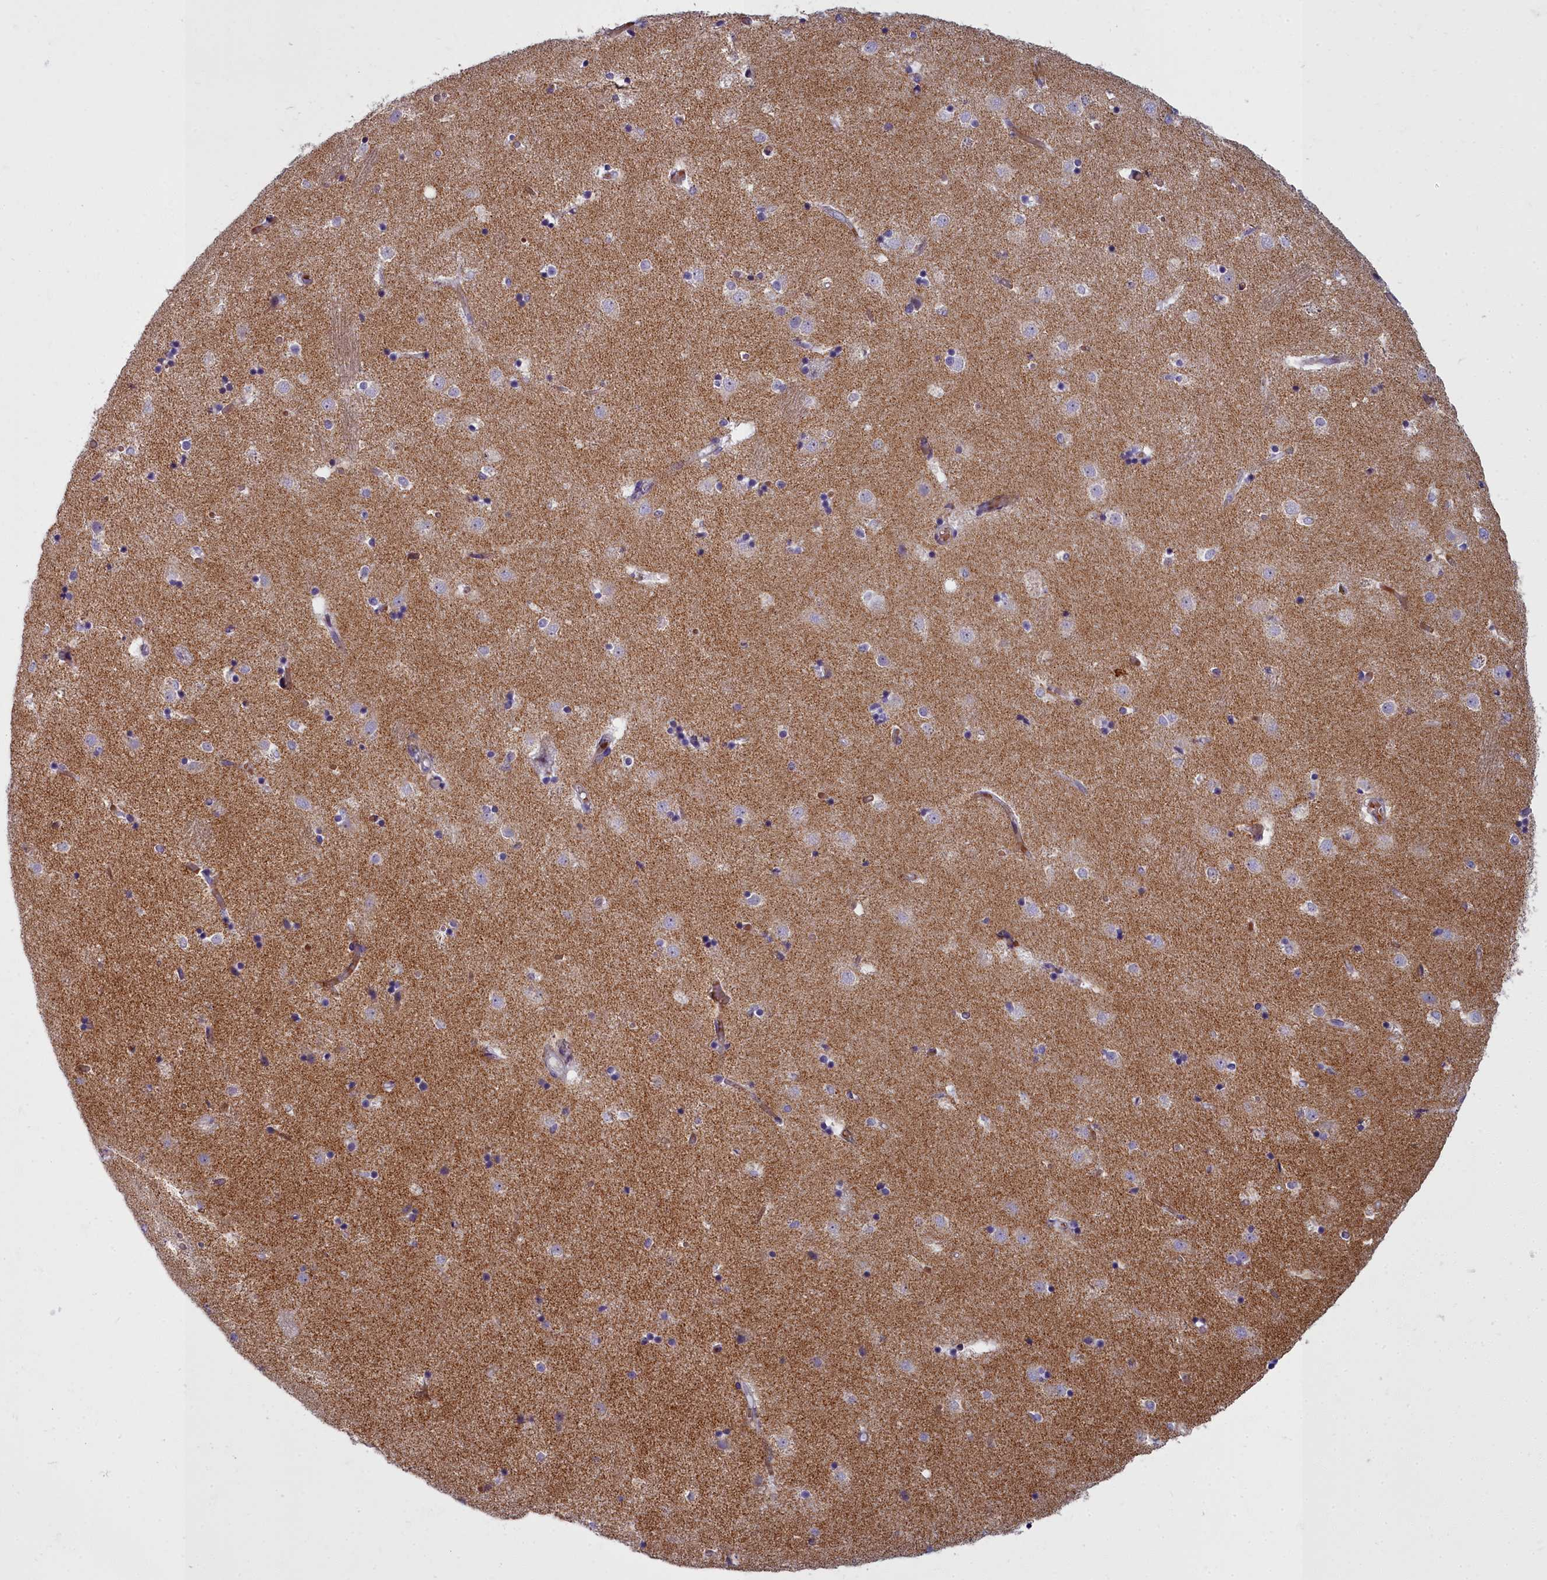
{"staining": {"intensity": "negative", "quantity": "none", "location": "none"}, "tissue": "caudate", "cell_type": "Glial cells", "image_type": "normal", "snomed": [{"axis": "morphology", "description": "Normal tissue, NOS"}, {"axis": "topography", "description": "Lateral ventricle wall"}], "caption": "High power microscopy image of an IHC micrograph of unremarkable caudate, revealing no significant staining in glial cells. (IHC, brightfield microscopy, high magnification).", "gene": "ARL15", "patient": {"sex": "female", "age": 52}}